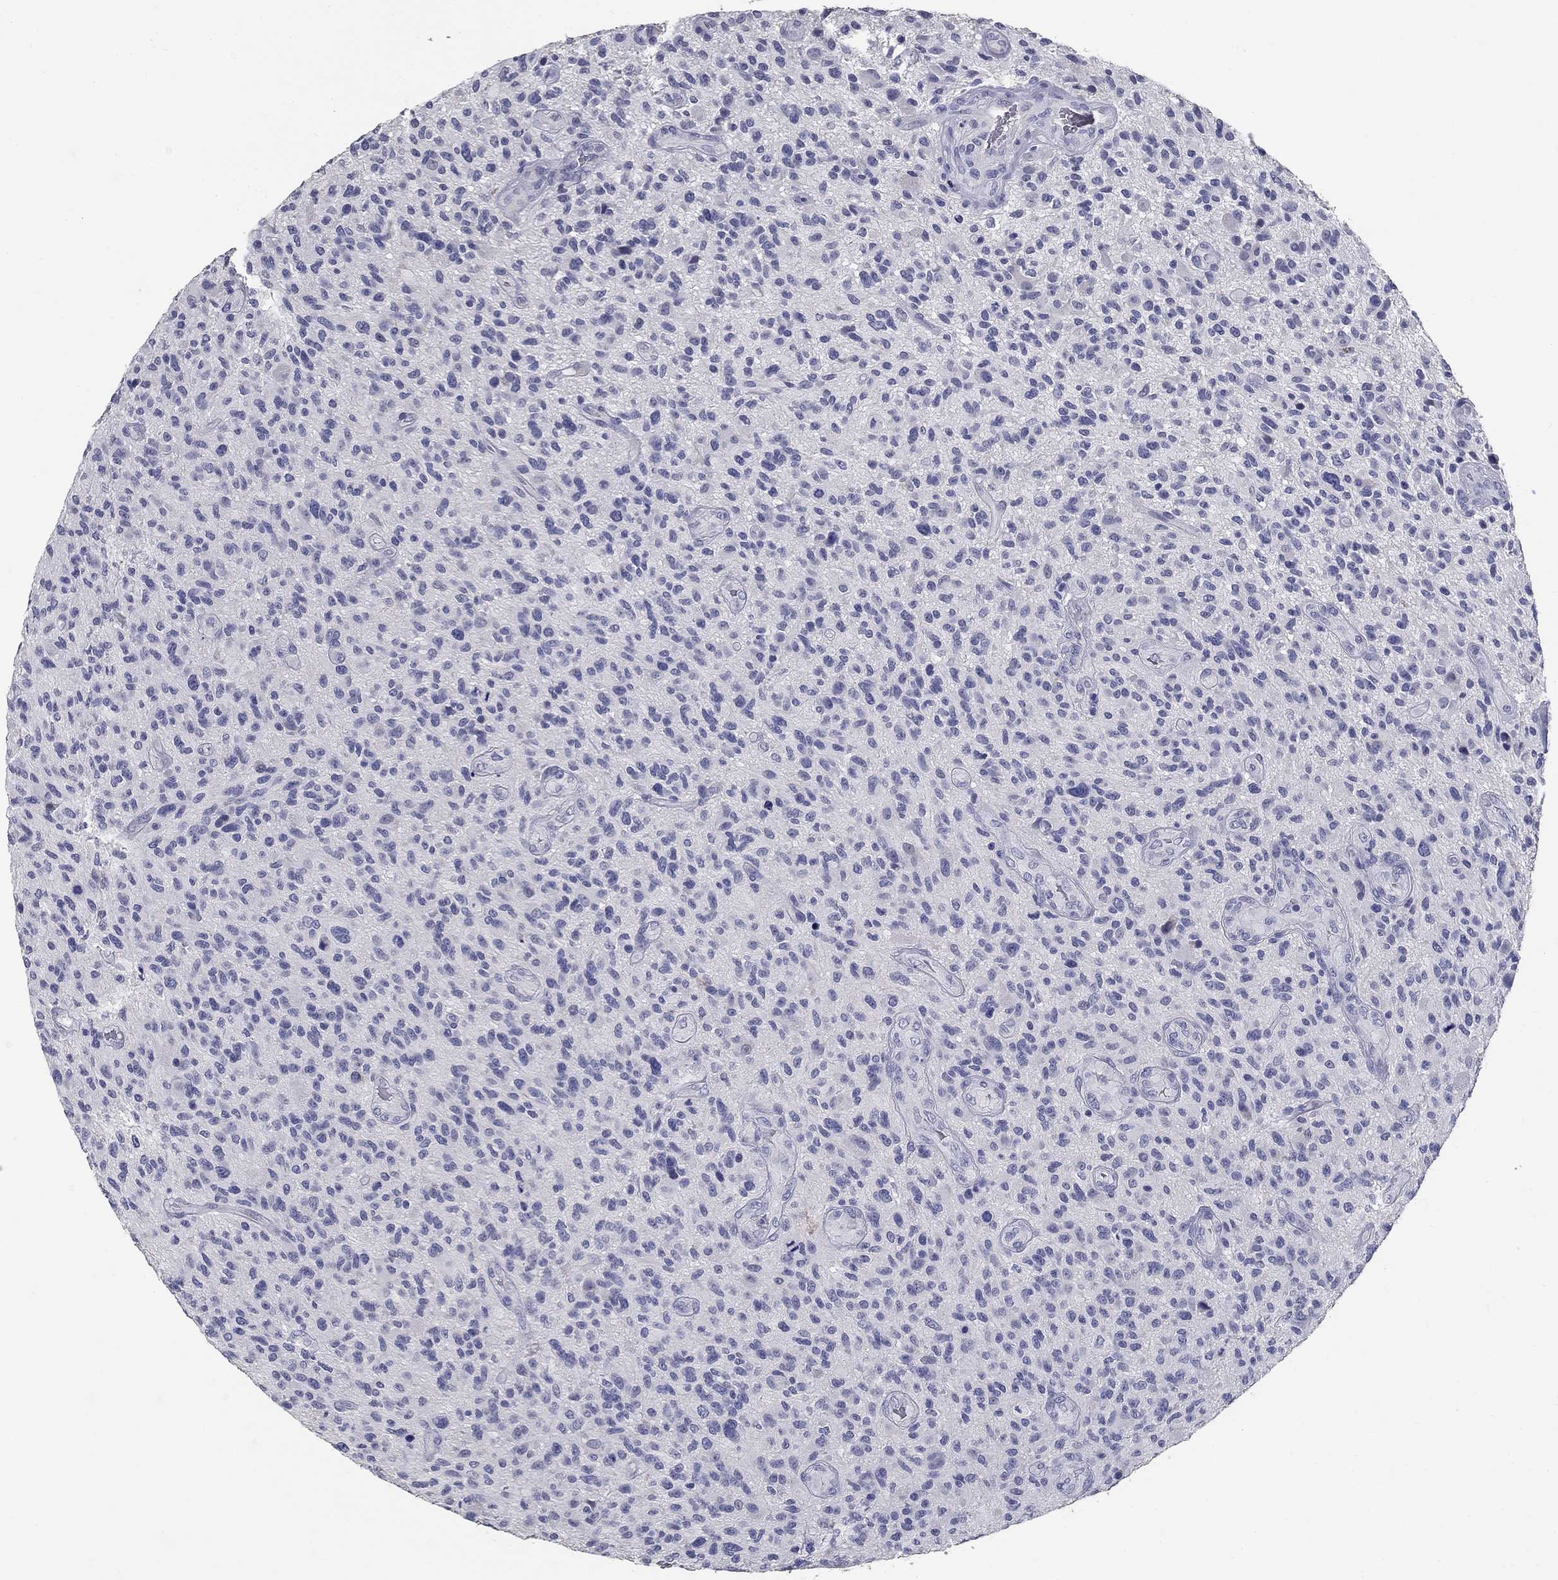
{"staining": {"intensity": "negative", "quantity": "none", "location": "none"}, "tissue": "glioma", "cell_type": "Tumor cells", "image_type": "cancer", "snomed": [{"axis": "morphology", "description": "Glioma, malignant, High grade"}, {"axis": "topography", "description": "Brain"}], "caption": "The image displays no staining of tumor cells in glioma.", "gene": "POMC", "patient": {"sex": "male", "age": 47}}